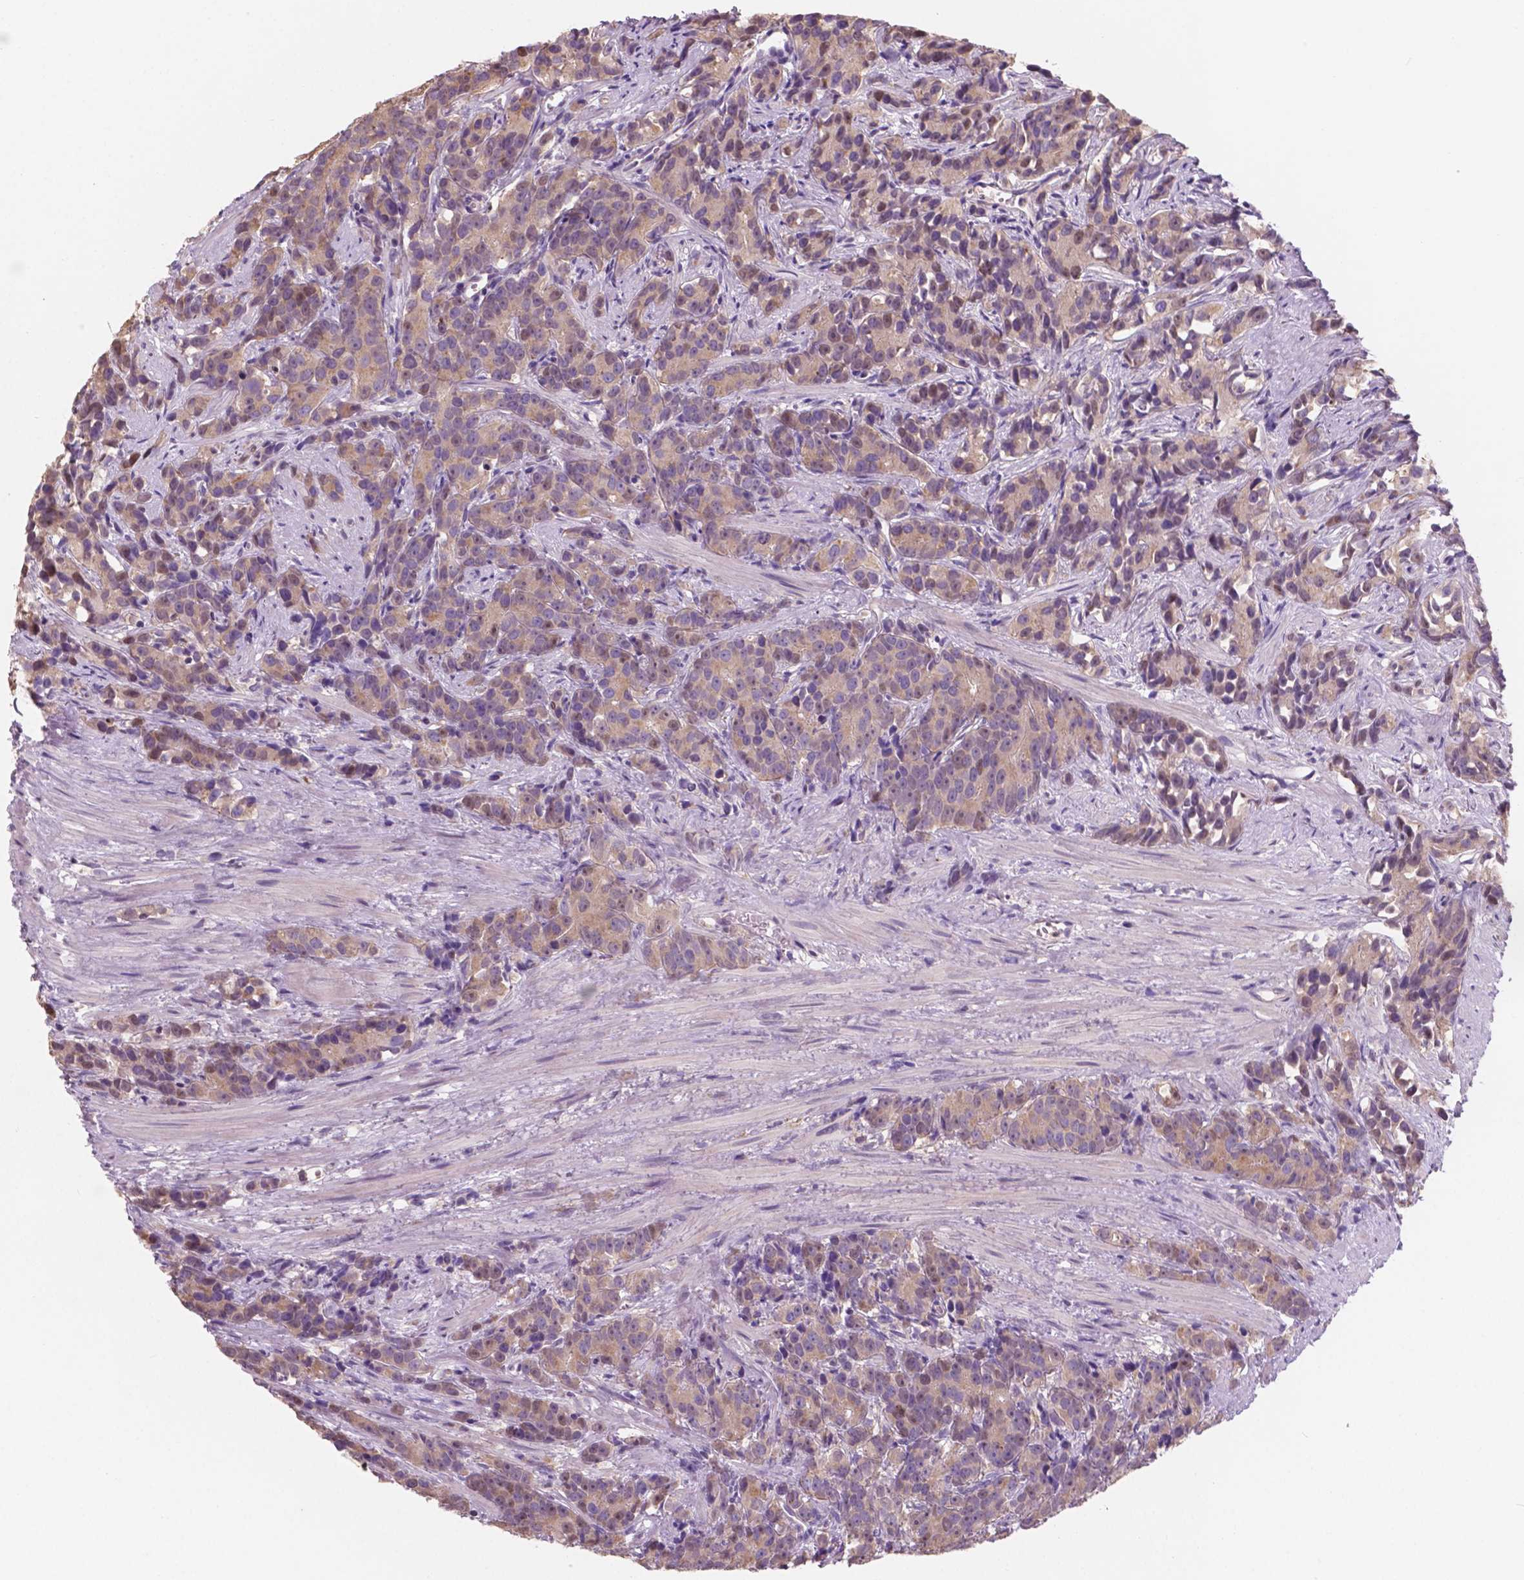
{"staining": {"intensity": "moderate", "quantity": ">75%", "location": "cytoplasmic/membranous"}, "tissue": "prostate cancer", "cell_type": "Tumor cells", "image_type": "cancer", "snomed": [{"axis": "morphology", "description": "Adenocarcinoma, High grade"}, {"axis": "topography", "description": "Prostate"}], "caption": "Brown immunohistochemical staining in prostate cancer (high-grade adenocarcinoma) reveals moderate cytoplasmic/membranous expression in about >75% of tumor cells. The staining is performed using DAB (3,3'-diaminobenzidine) brown chromogen to label protein expression. The nuclei are counter-stained blue using hematoxylin.", "gene": "SBSN", "patient": {"sex": "male", "age": 90}}